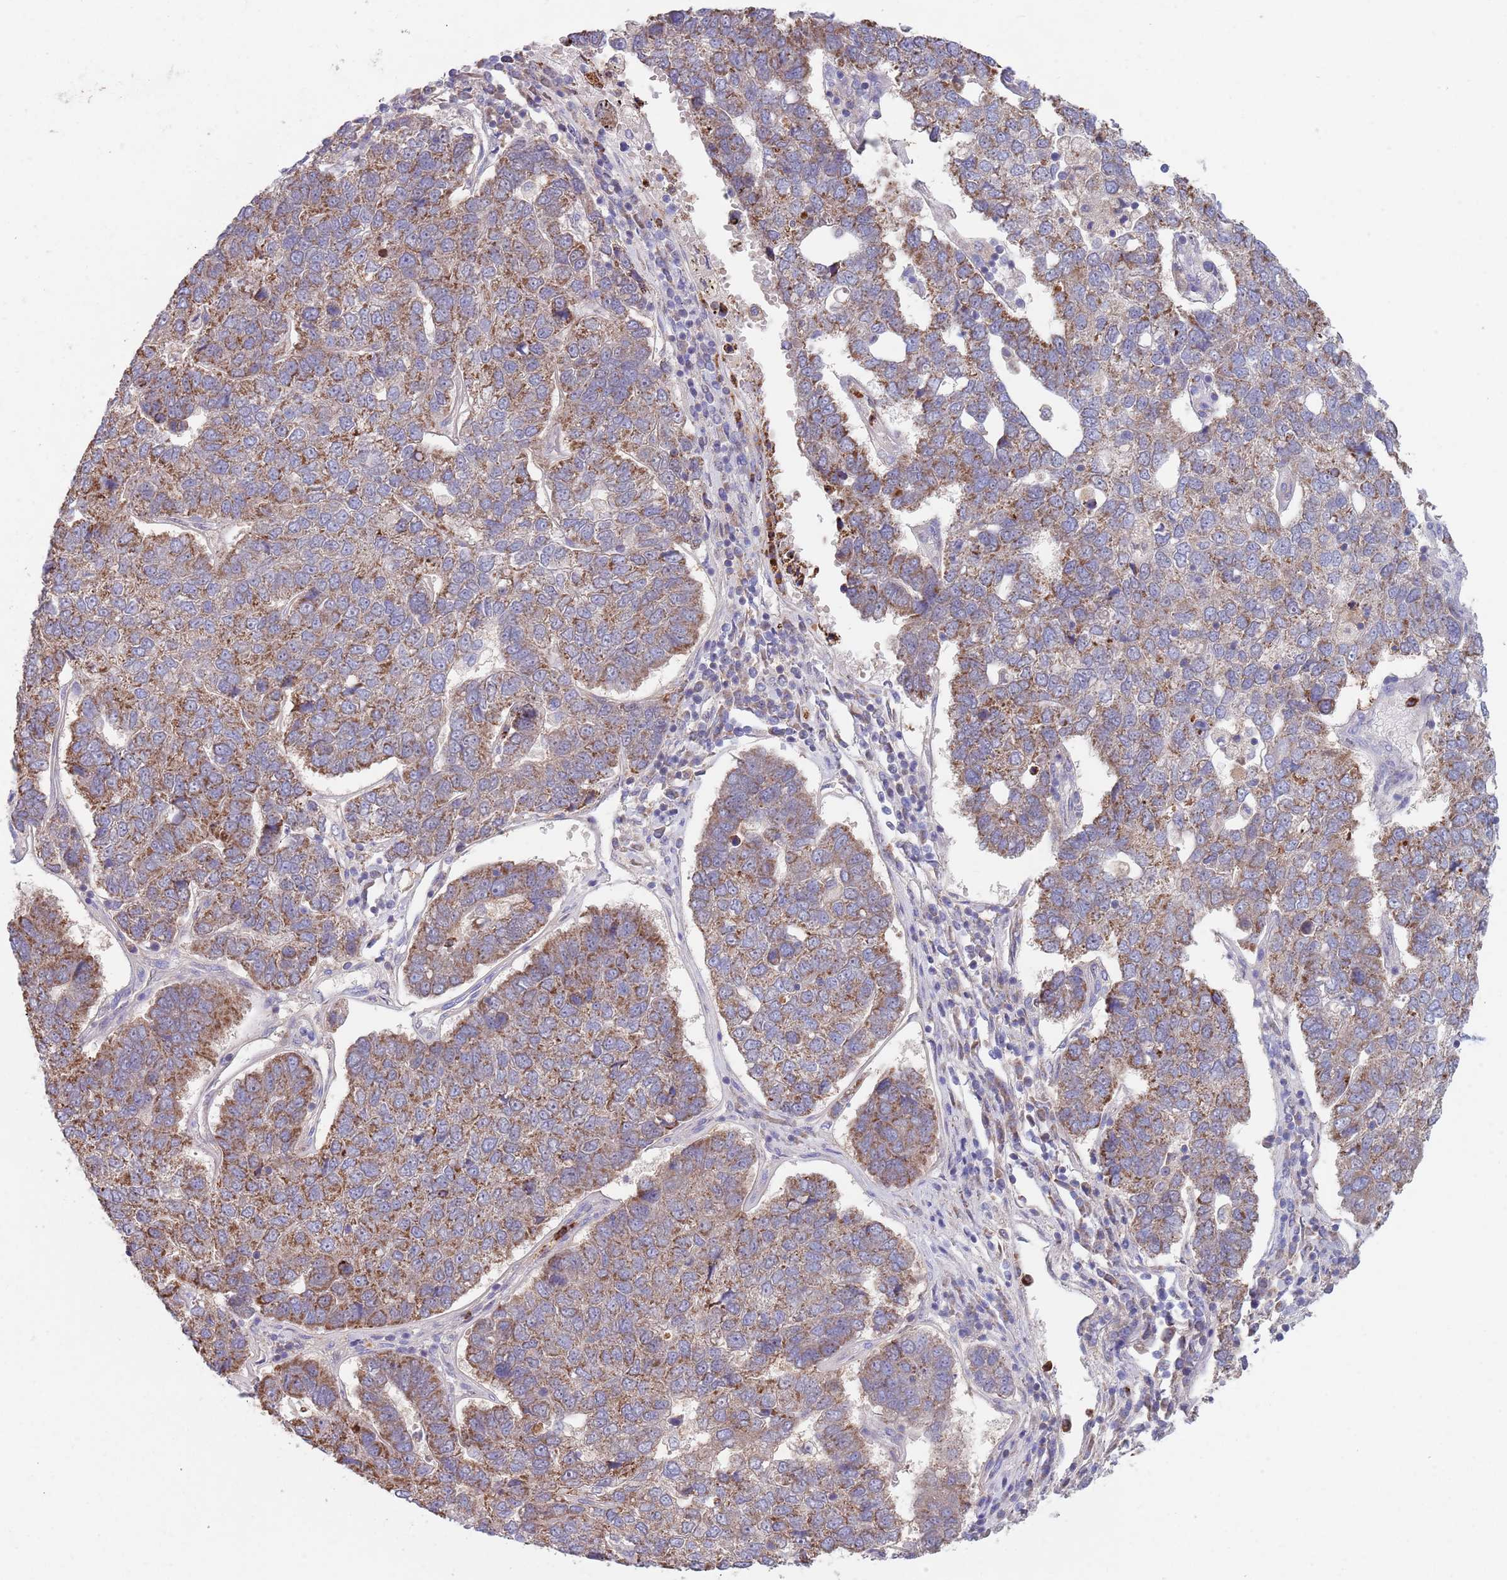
{"staining": {"intensity": "moderate", "quantity": "25%-75%", "location": "cytoplasmic/membranous"}, "tissue": "pancreatic cancer", "cell_type": "Tumor cells", "image_type": "cancer", "snomed": [{"axis": "morphology", "description": "Adenocarcinoma, NOS"}, {"axis": "topography", "description": "Pancreas"}], "caption": "This image exhibits immunohistochemistry (IHC) staining of human pancreatic adenocarcinoma, with medium moderate cytoplasmic/membranous staining in about 25%-75% of tumor cells.", "gene": "DDT", "patient": {"sex": "female", "age": 61}}